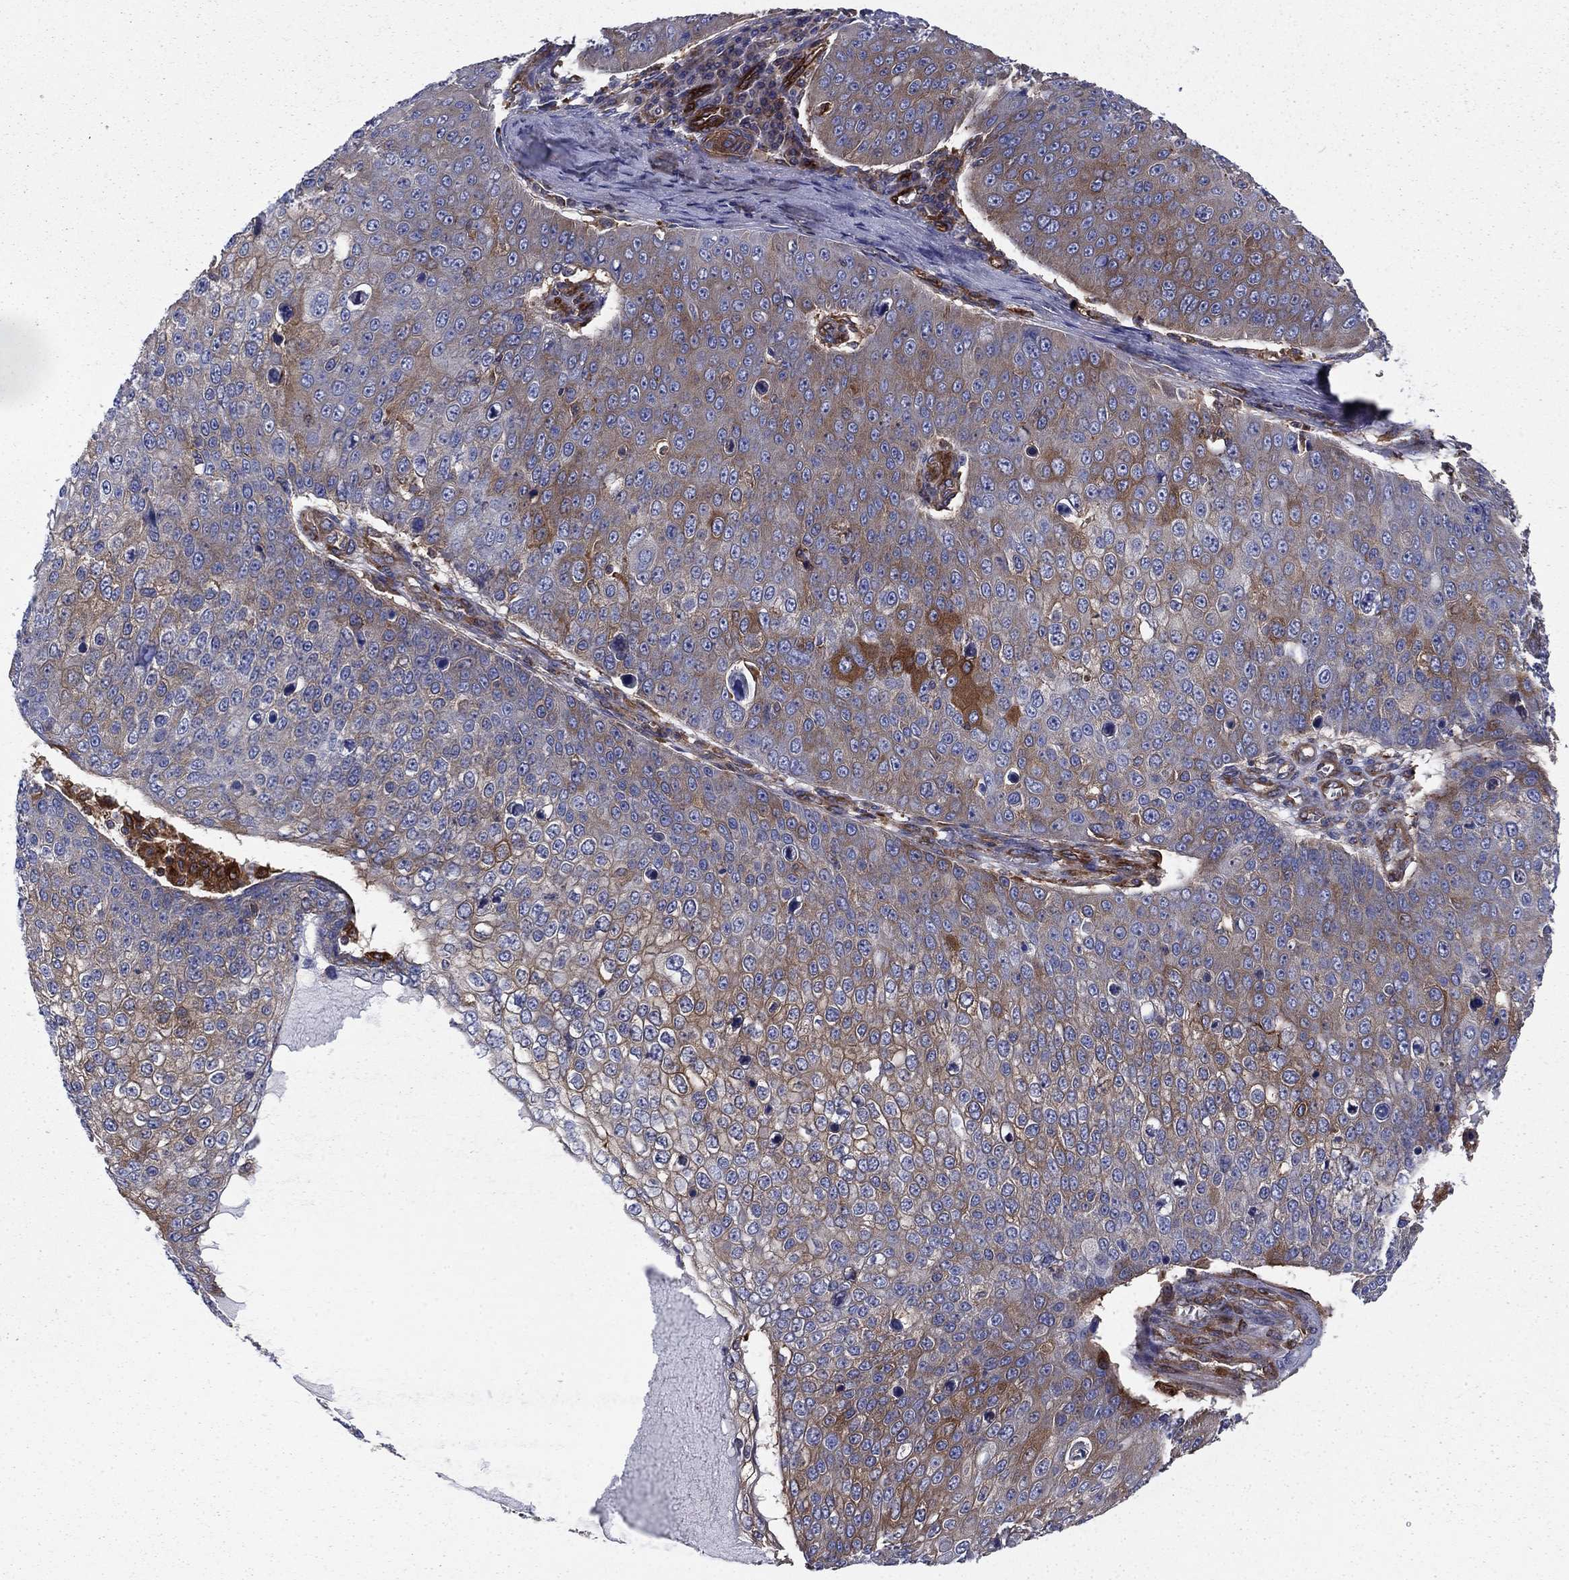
{"staining": {"intensity": "moderate", "quantity": "25%-75%", "location": "cytoplasmic/membranous"}, "tissue": "skin cancer", "cell_type": "Tumor cells", "image_type": "cancer", "snomed": [{"axis": "morphology", "description": "Squamous cell carcinoma, NOS"}, {"axis": "topography", "description": "Skin"}], "caption": "Squamous cell carcinoma (skin) was stained to show a protein in brown. There is medium levels of moderate cytoplasmic/membranous staining in approximately 25%-75% of tumor cells.", "gene": "EHBP1L1", "patient": {"sex": "male", "age": 71}}